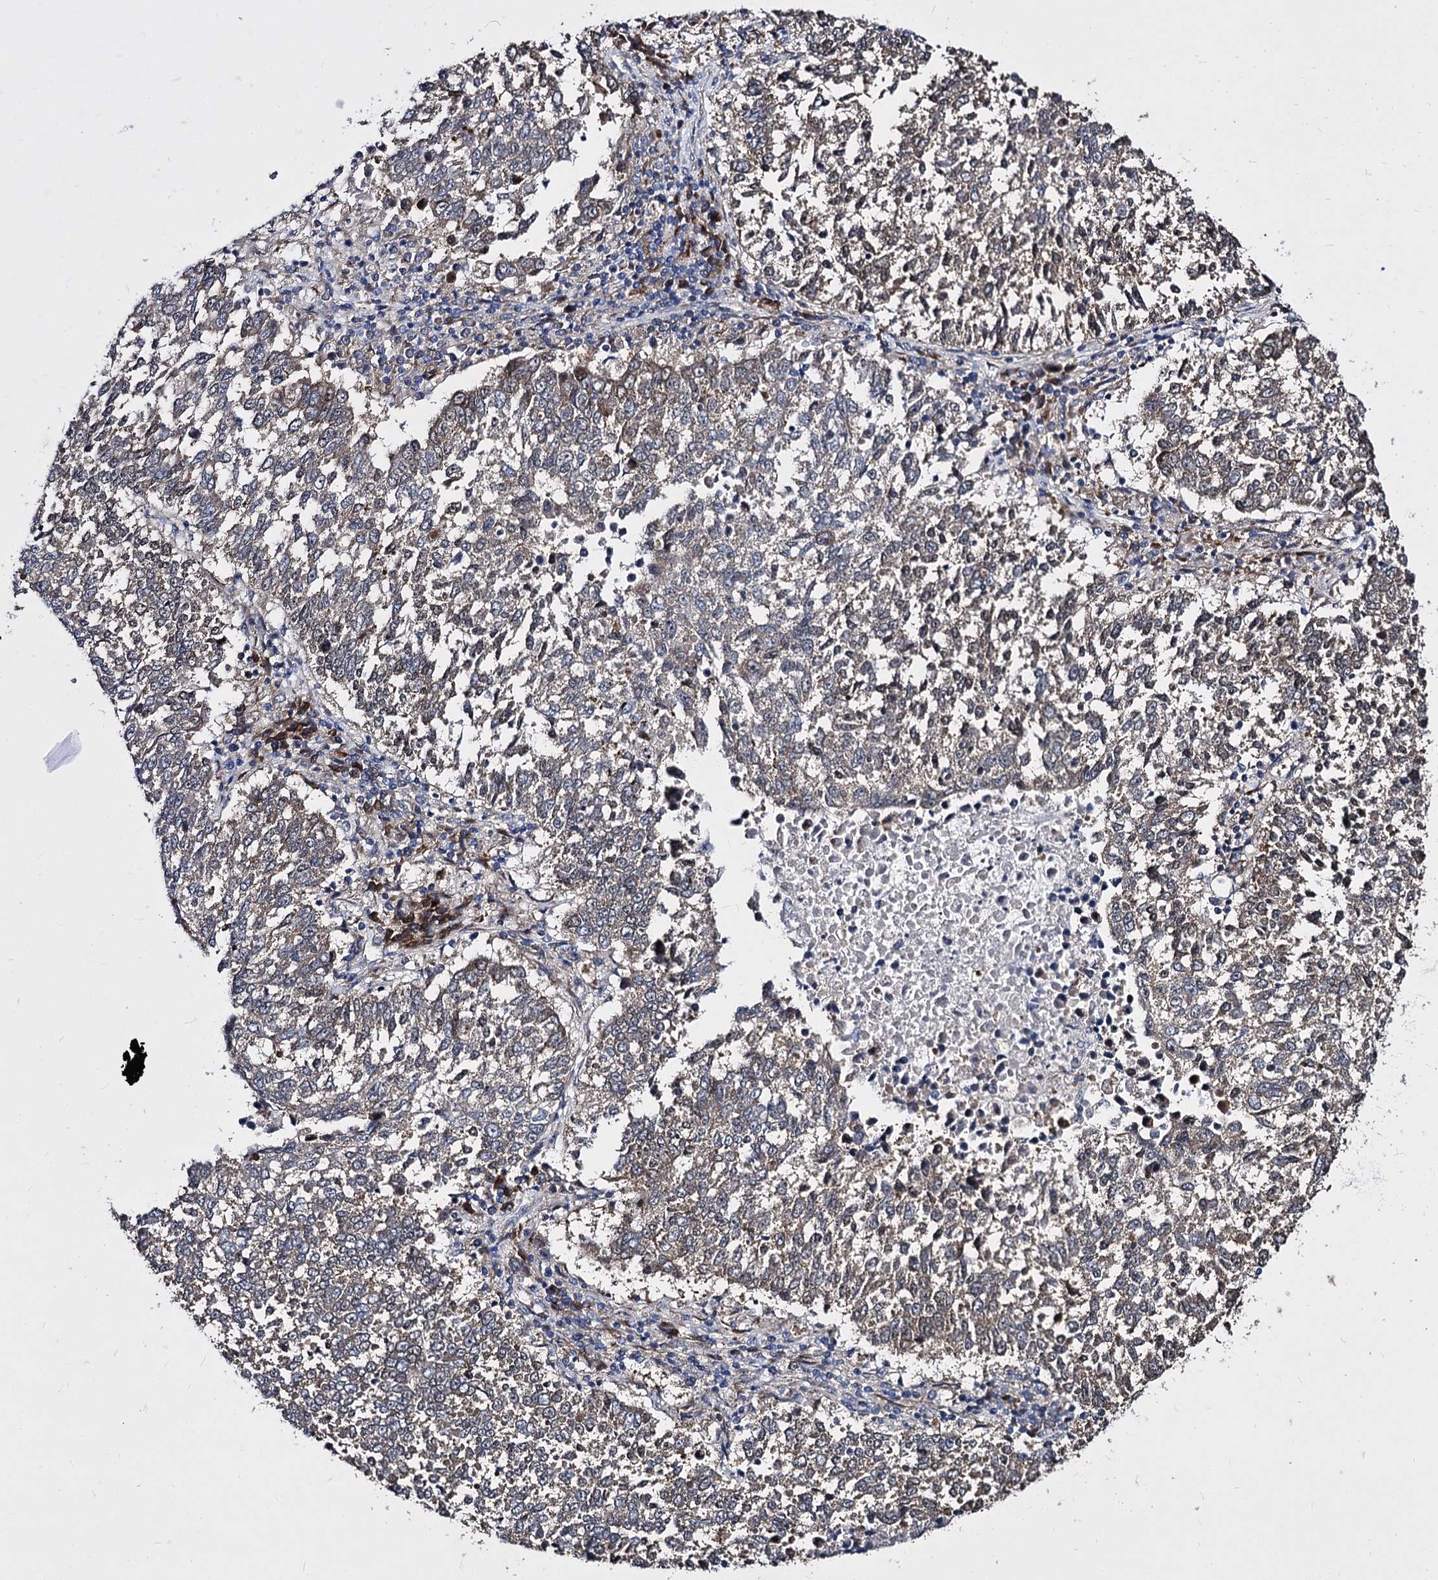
{"staining": {"intensity": "weak", "quantity": ">75%", "location": "cytoplasmic/membranous"}, "tissue": "lung cancer", "cell_type": "Tumor cells", "image_type": "cancer", "snomed": [{"axis": "morphology", "description": "Squamous cell carcinoma, NOS"}, {"axis": "topography", "description": "Lung"}], "caption": "Immunohistochemical staining of human lung cancer displays weak cytoplasmic/membranous protein staining in about >75% of tumor cells. (IHC, brightfield microscopy, high magnification).", "gene": "NME1", "patient": {"sex": "male", "age": 73}}